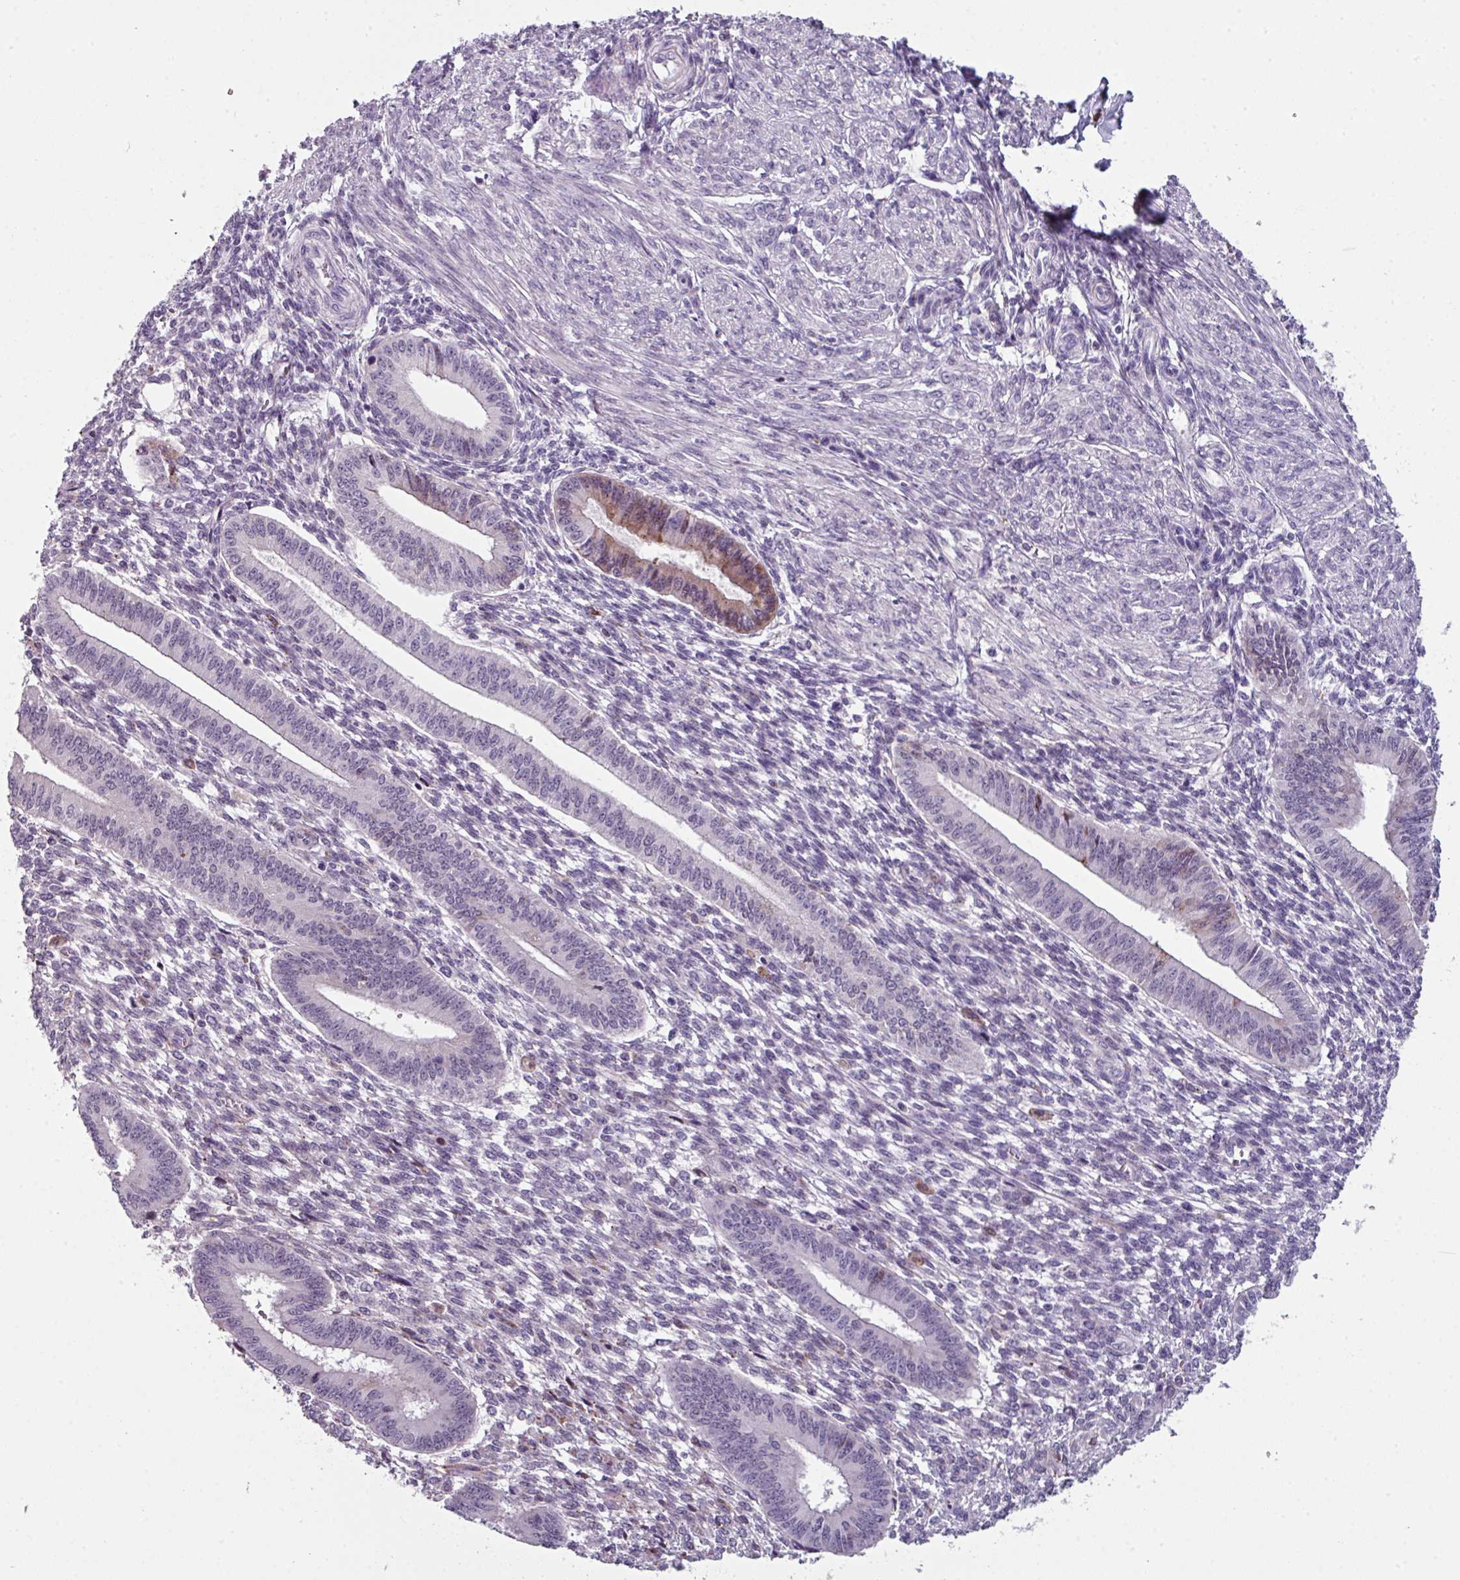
{"staining": {"intensity": "negative", "quantity": "none", "location": "none"}, "tissue": "endometrium", "cell_type": "Cells in endometrial stroma", "image_type": "normal", "snomed": [{"axis": "morphology", "description": "Normal tissue, NOS"}, {"axis": "topography", "description": "Endometrium"}], "caption": "Immunohistochemistry photomicrograph of normal human endometrium stained for a protein (brown), which exhibits no expression in cells in endometrial stroma. Brightfield microscopy of immunohistochemistry (IHC) stained with DAB (brown) and hematoxylin (blue), captured at high magnification.", "gene": "BMS1", "patient": {"sex": "female", "age": 36}}